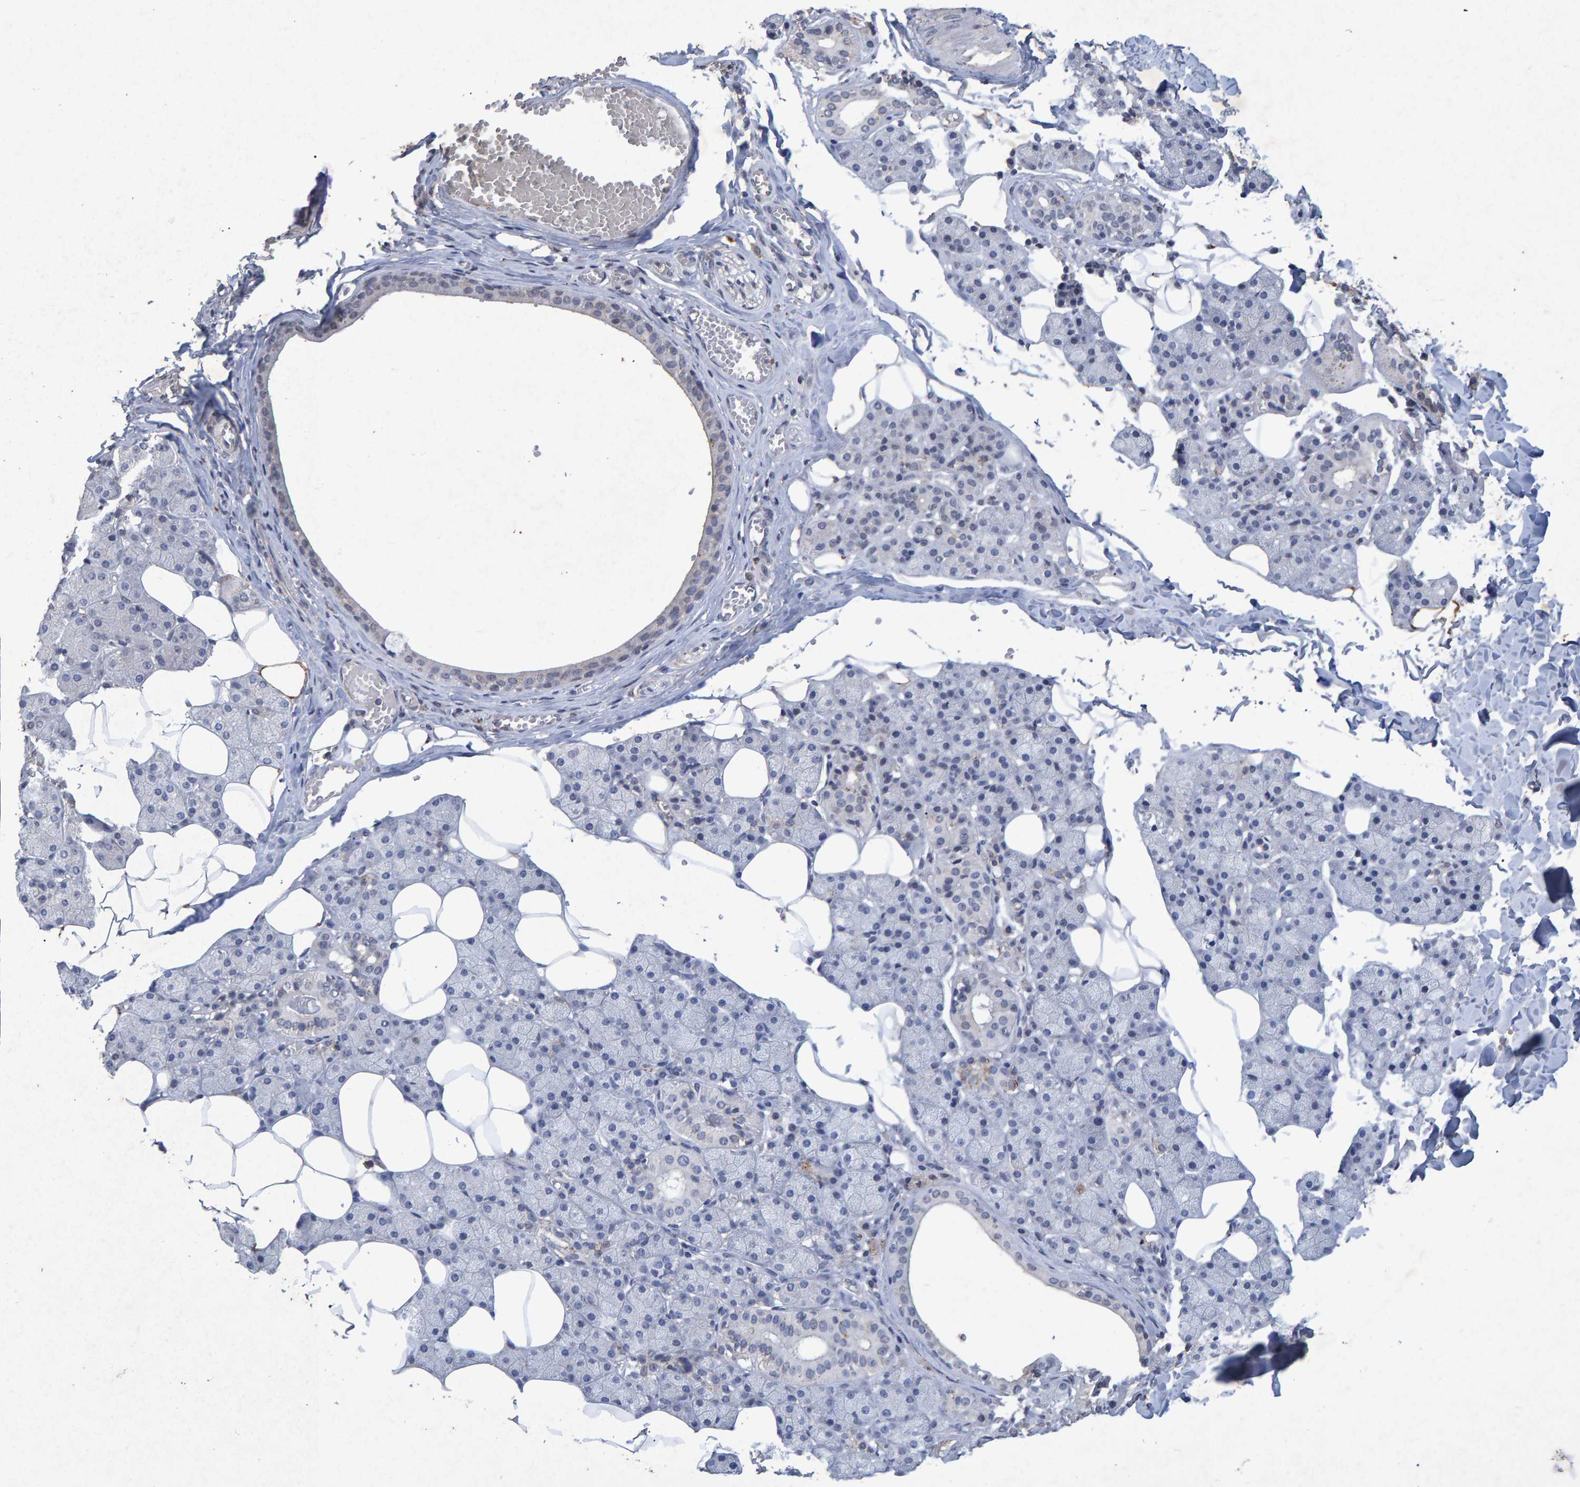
{"staining": {"intensity": "moderate", "quantity": "<25%", "location": "cytoplasmic/membranous"}, "tissue": "salivary gland", "cell_type": "Glandular cells", "image_type": "normal", "snomed": [{"axis": "morphology", "description": "Normal tissue, NOS"}, {"axis": "topography", "description": "Salivary gland"}], "caption": "Protein staining reveals moderate cytoplasmic/membranous staining in approximately <25% of glandular cells in normal salivary gland. Immunohistochemistry (ihc) stains the protein of interest in brown and the nuclei are stained blue.", "gene": "GALC", "patient": {"sex": "female", "age": 33}}